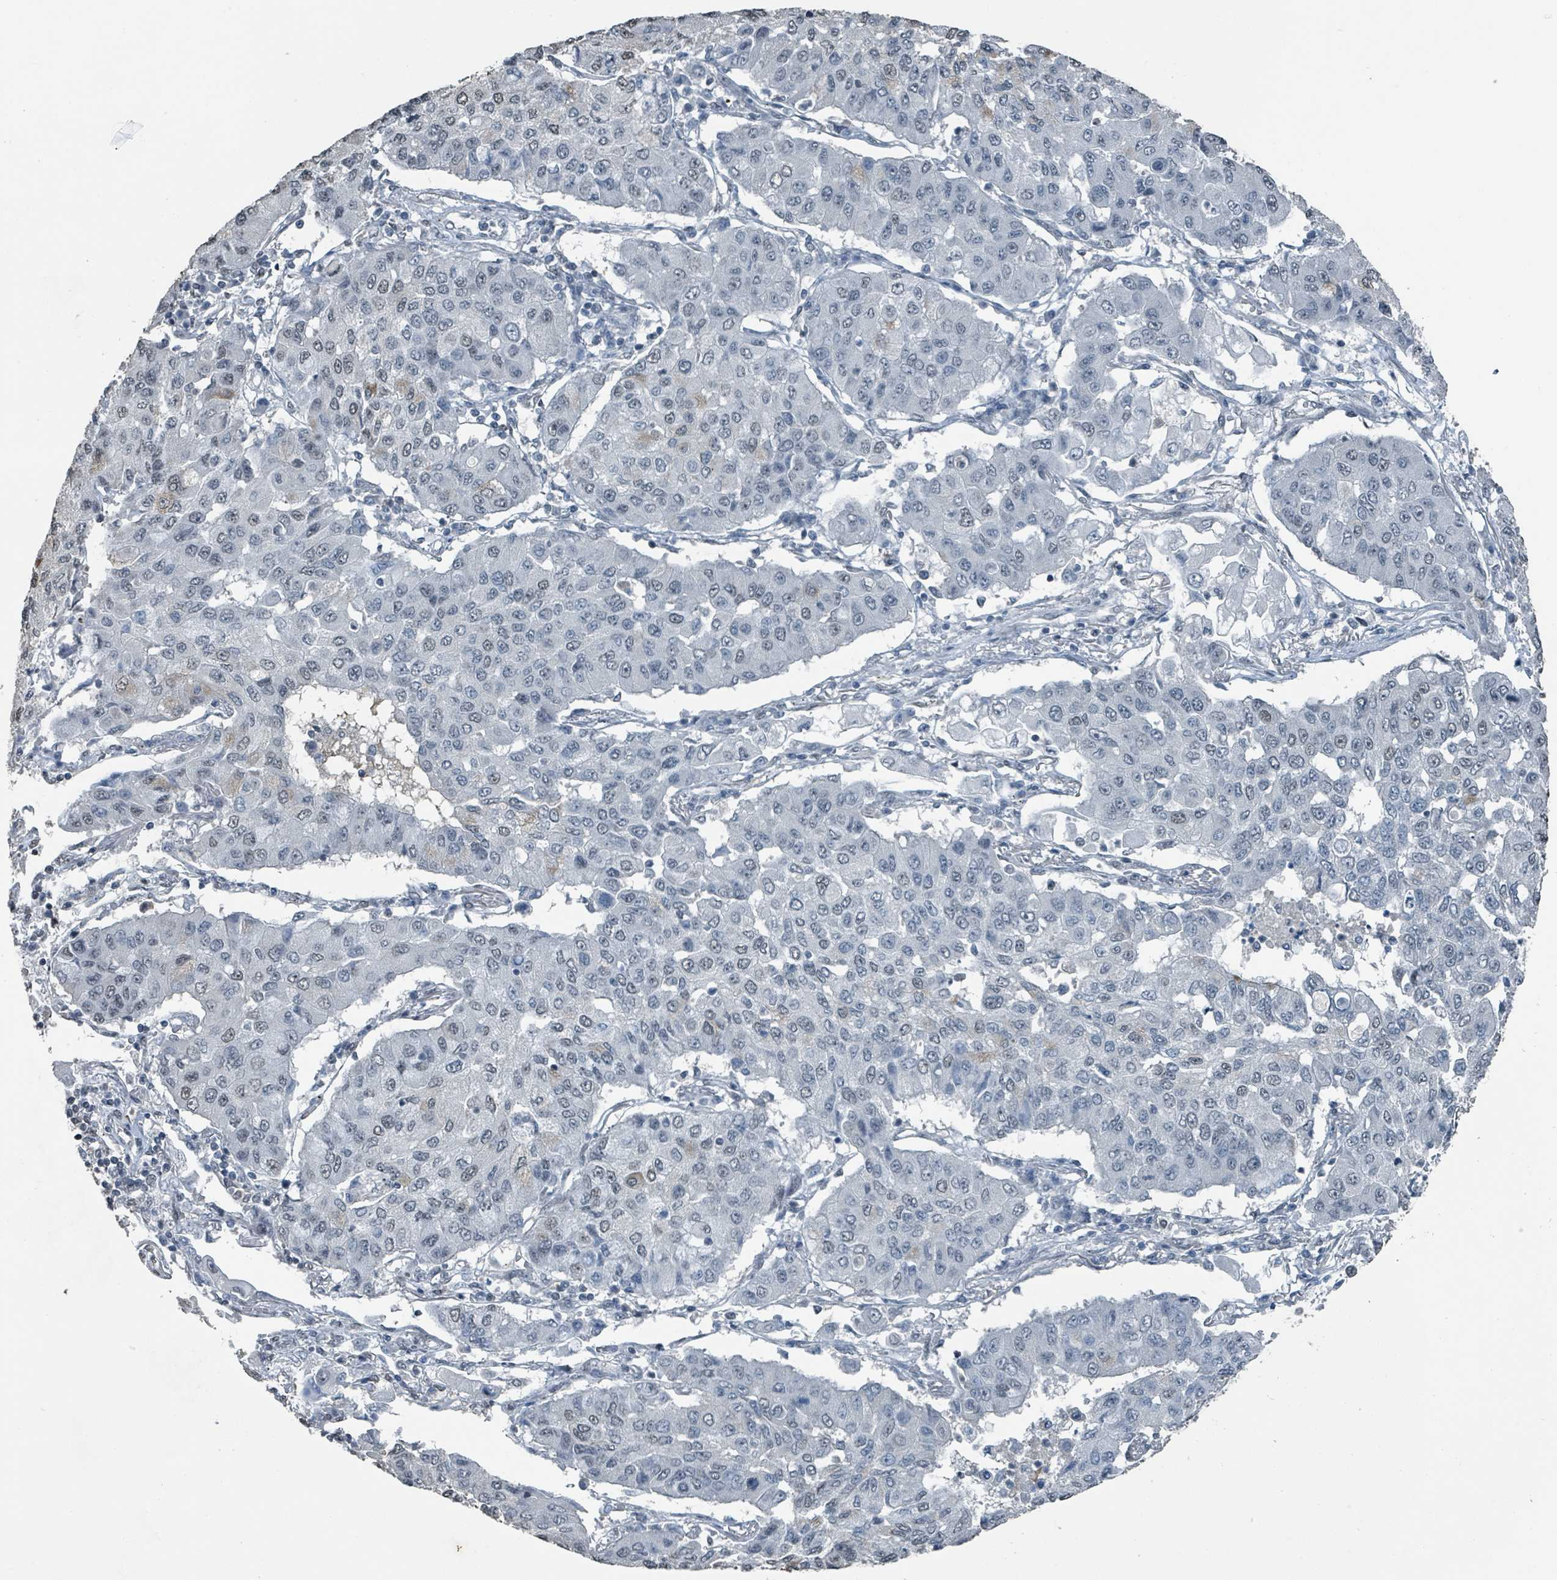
{"staining": {"intensity": "weak", "quantity": "<25%", "location": "nuclear"}, "tissue": "lung cancer", "cell_type": "Tumor cells", "image_type": "cancer", "snomed": [{"axis": "morphology", "description": "Squamous cell carcinoma, NOS"}, {"axis": "topography", "description": "Lung"}], "caption": "IHC of human lung cancer (squamous cell carcinoma) exhibits no staining in tumor cells.", "gene": "PHIP", "patient": {"sex": "male", "age": 74}}